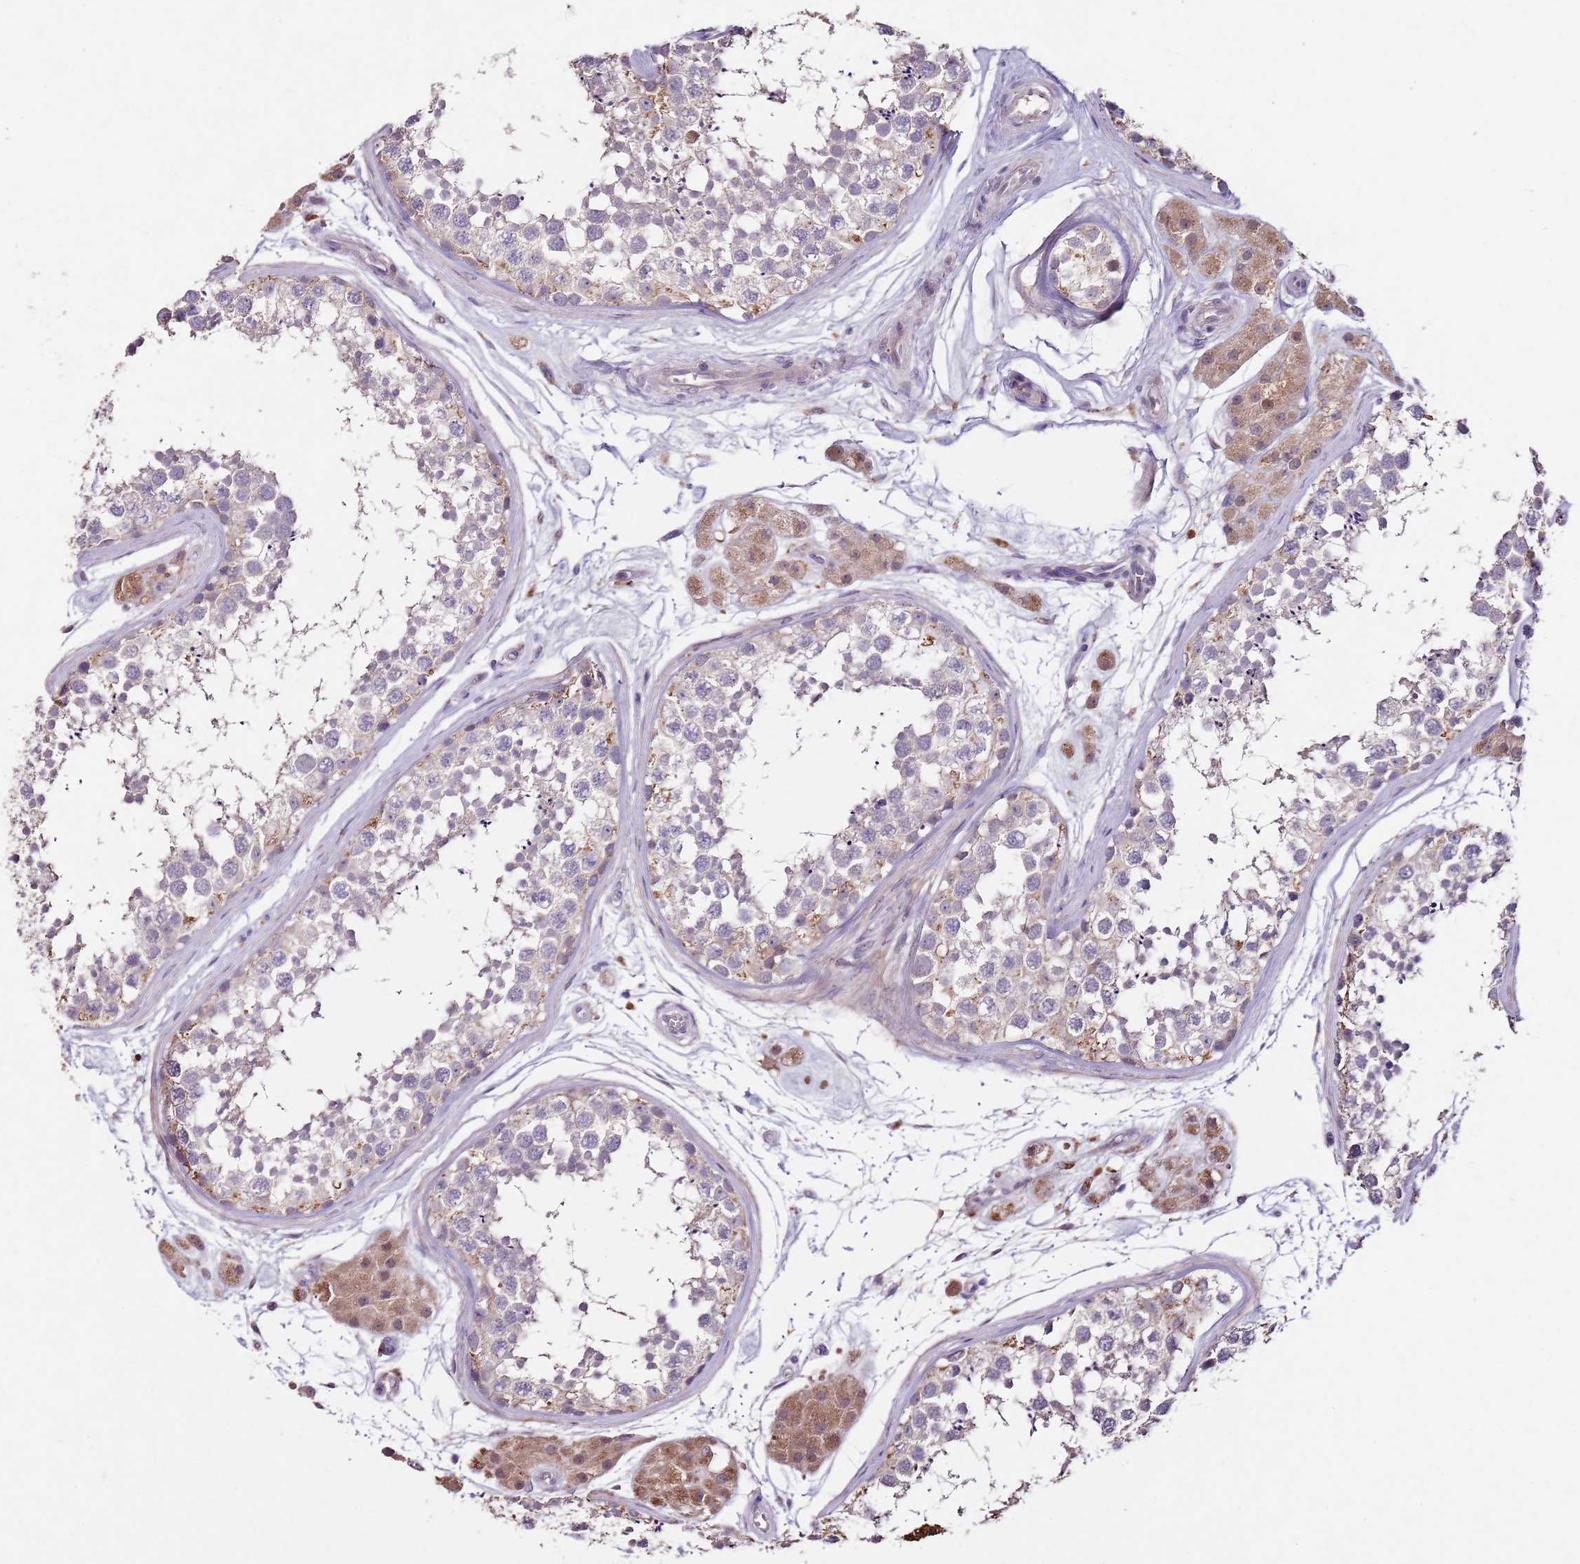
{"staining": {"intensity": "weak", "quantity": "25%-75%", "location": "cytoplasmic/membranous"}, "tissue": "testis", "cell_type": "Cells in seminiferous ducts", "image_type": "normal", "snomed": [{"axis": "morphology", "description": "Normal tissue, NOS"}, {"axis": "topography", "description": "Testis"}], "caption": "A high-resolution micrograph shows IHC staining of normal testis, which demonstrates weak cytoplasmic/membranous staining in approximately 25%-75% of cells in seminiferous ducts. (DAB IHC with brightfield microscopy, high magnification).", "gene": "NRDE2", "patient": {"sex": "male", "age": 56}}